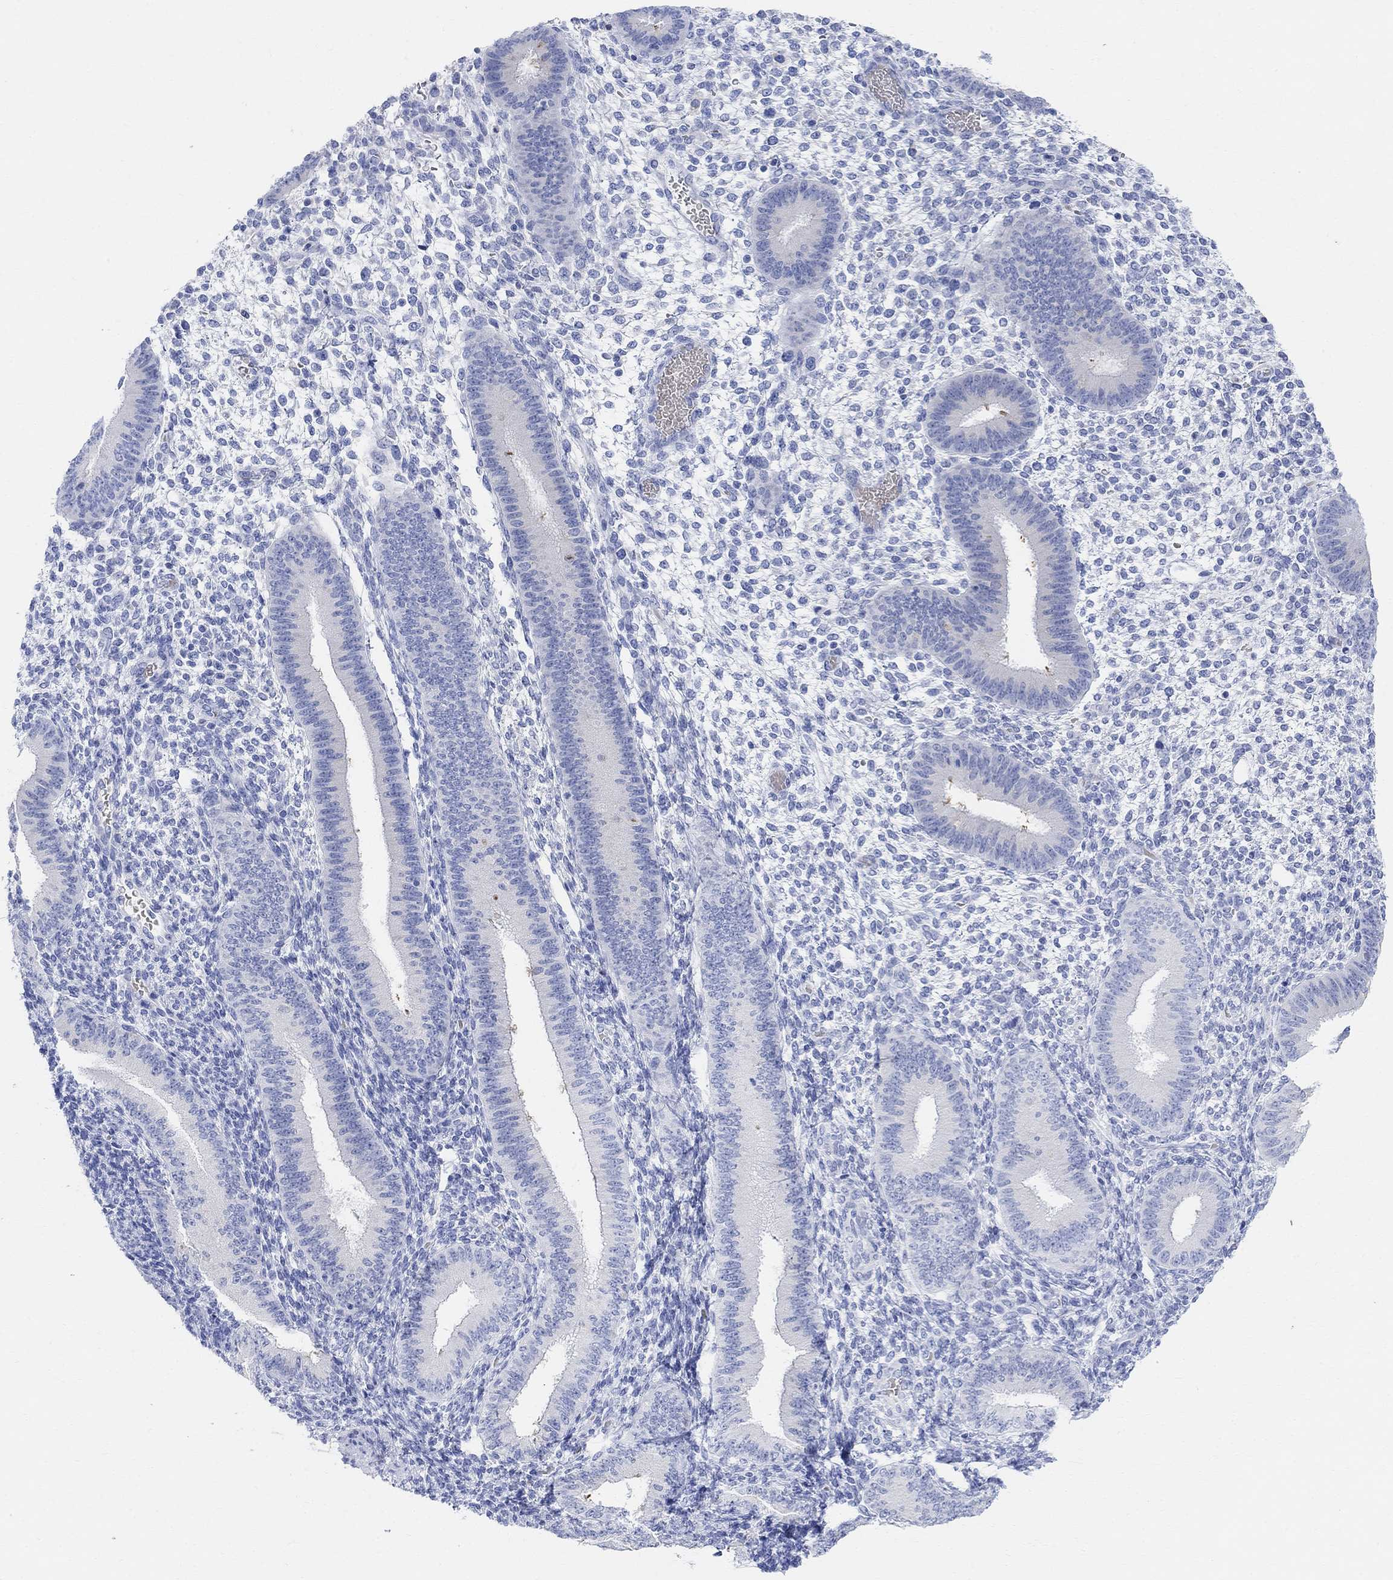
{"staining": {"intensity": "negative", "quantity": "none", "location": "none"}, "tissue": "endometrium", "cell_type": "Cells in endometrial stroma", "image_type": "normal", "snomed": [{"axis": "morphology", "description": "Normal tissue, NOS"}, {"axis": "topography", "description": "Endometrium"}], "caption": "DAB (3,3'-diaminobenzidine) immunohistochemical staining of normal endometrium displays no significant expression in cells in endometrial stroma. (DAB IHC with hematoxylin counter stain).", "gene": "RETNLB", "patient": {"sex": "female", "age": 39}}